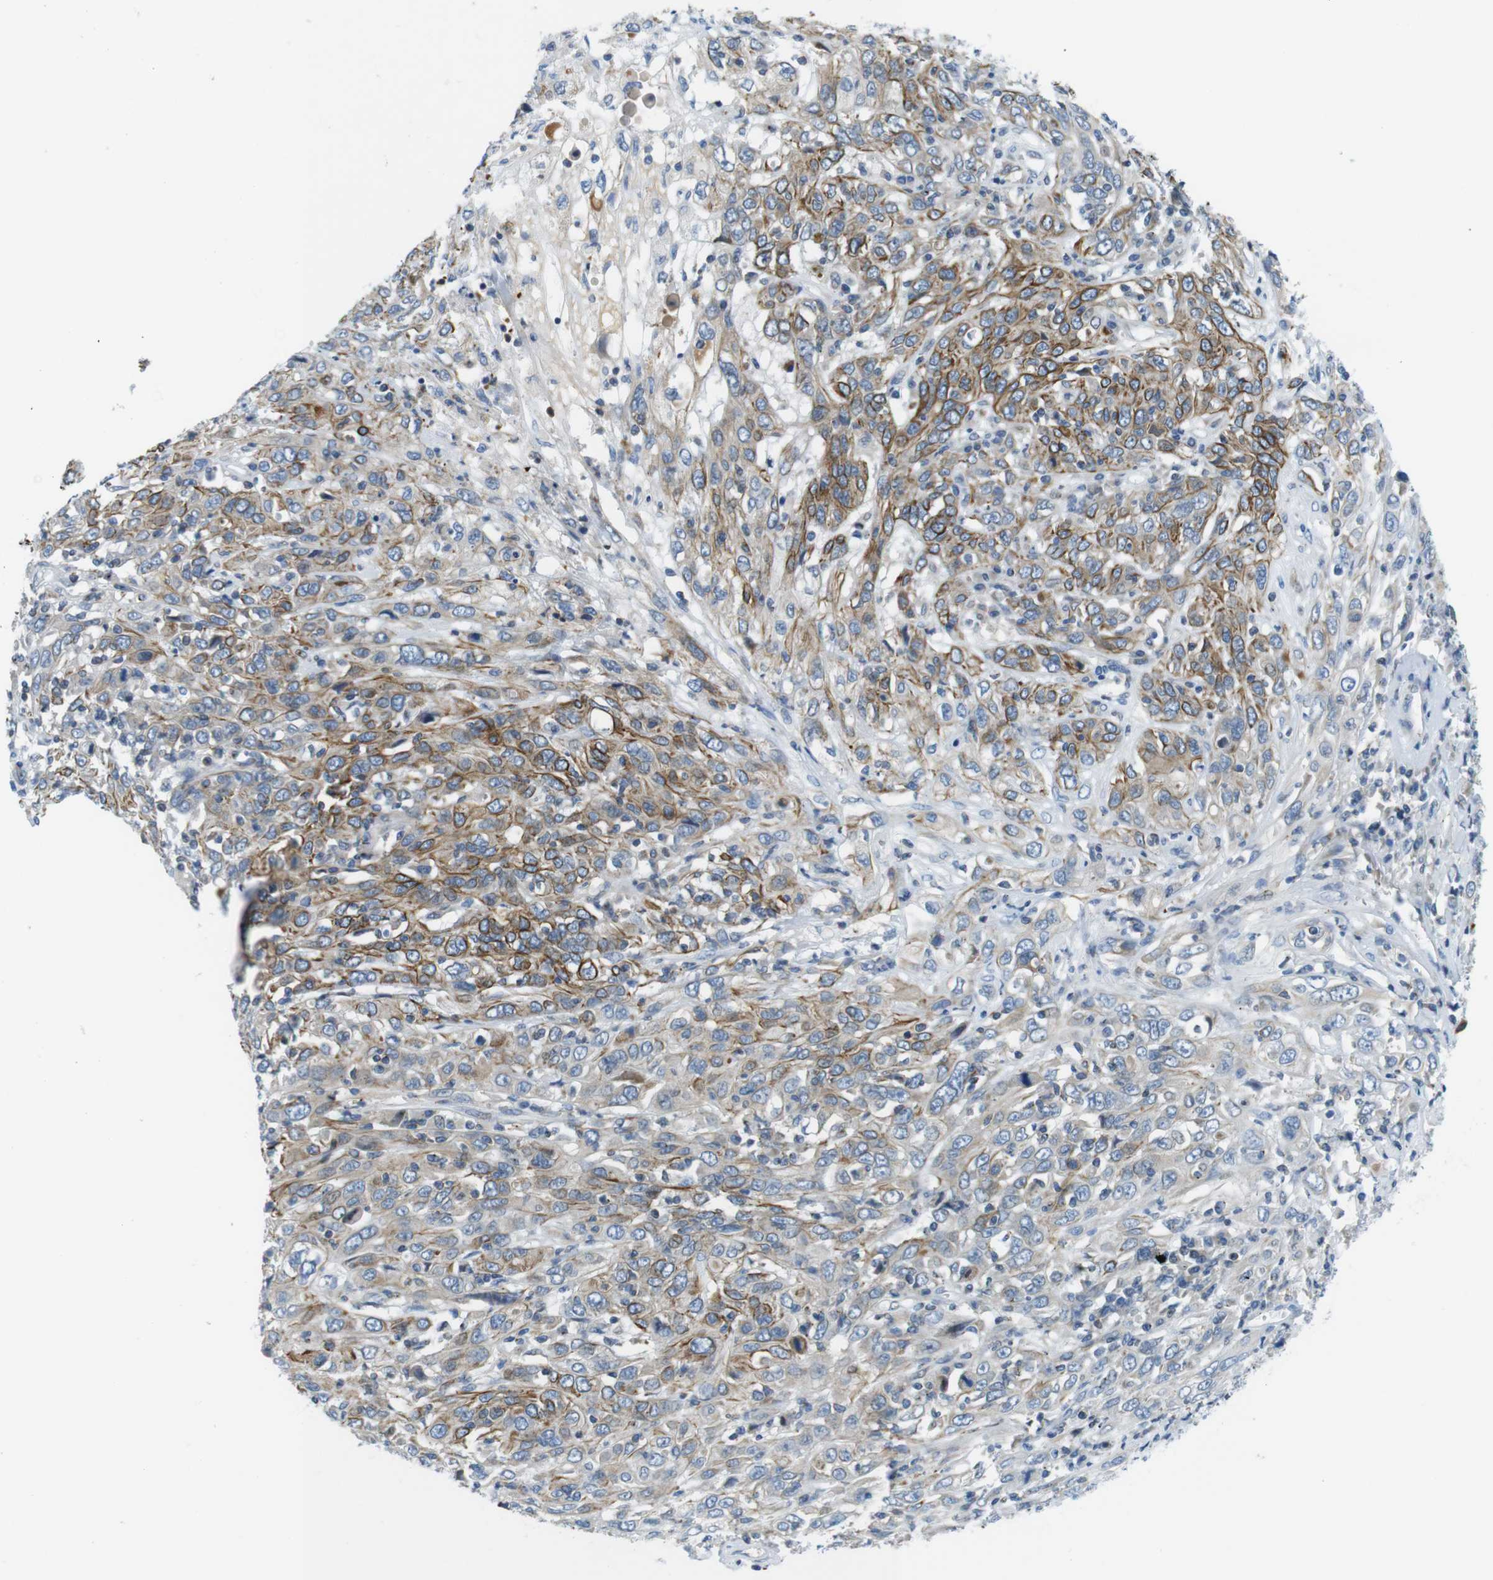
{"staining": {"intensity": "moderate", "quantity": "25%-75%", "location": "cytoplasmic/membranous"}, "tissue": "cervical cancer", "cell_type": "Tumor cells", "image_type": "cancer", "snomed": [{"axis": "morphology", "description": "Squamous cell carcinoma, NOS"}, {"axis": "topography", "description": "Cervix"}], "caption": "Protein expression analysis of cervical cancer (squamous cell carcinoma) reveals moderate cytoplasmic/membranous positivity in approximately 25%-75% of tumor cells.", "gene": "ZDHHC3", "patient": {"sex": "female", "age": 46}}